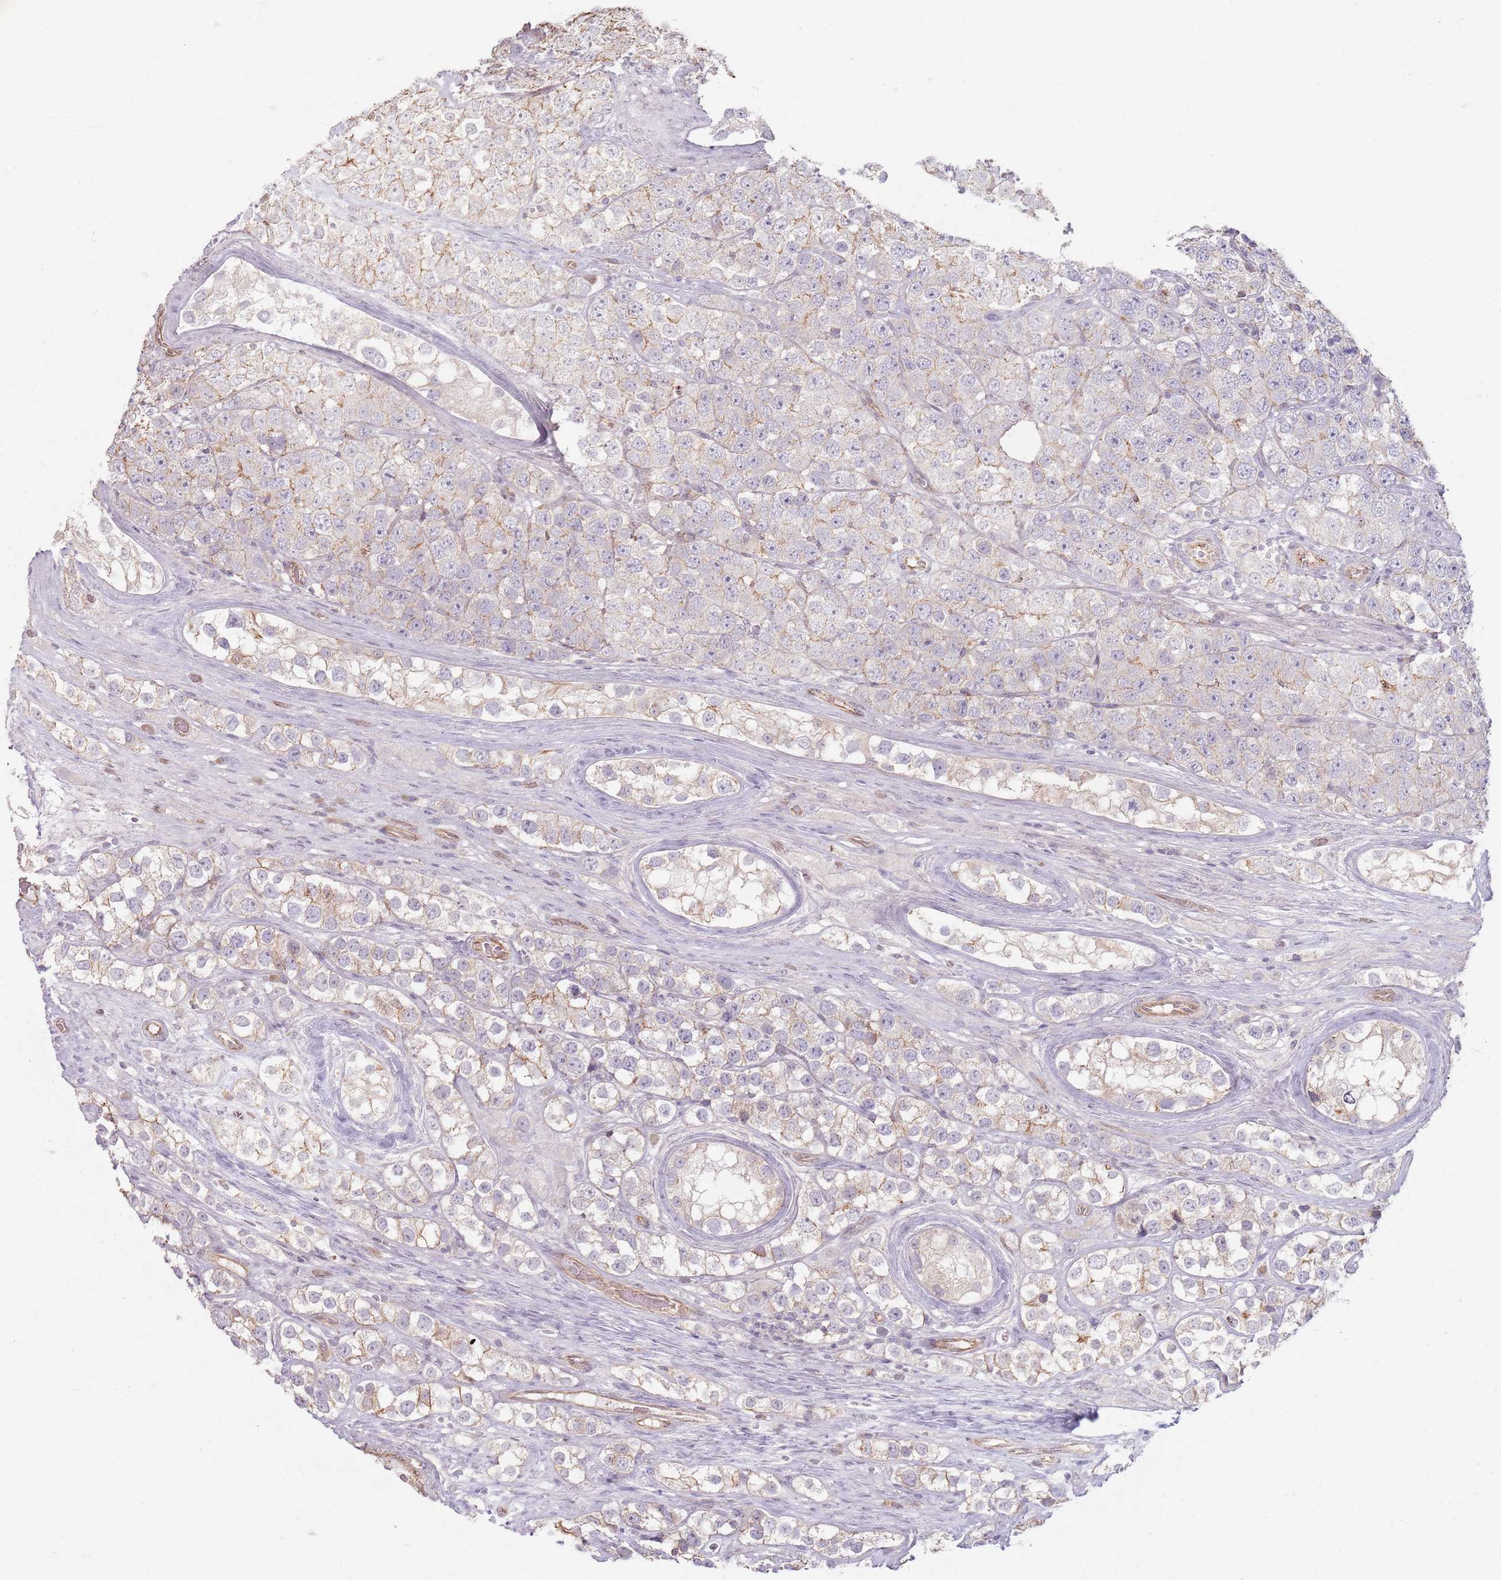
{"staining": {"intensity": "weak", "quantity": "<25%", "location": "cytoplasmic/membranous"}, "tissue": "testis cancer", "cell_type": "Tumor cells", "image_type": "cancer", "snomed": [{"axis": "morphology", "description": "Seminoma, NOS"}, {"axis": "topography", "description": "Testis"}], "caption": "A histopathology image of testis cancer stained for a protein demonstrates no brown staining in tumor cells. (Brightfield microscopy of DAB (3,3'-diaminobenzidine) immunohistochemistry (IHC) at high magnification).", "gene": "KCNA5", "patient": {"sex": "male", "age": 28}}